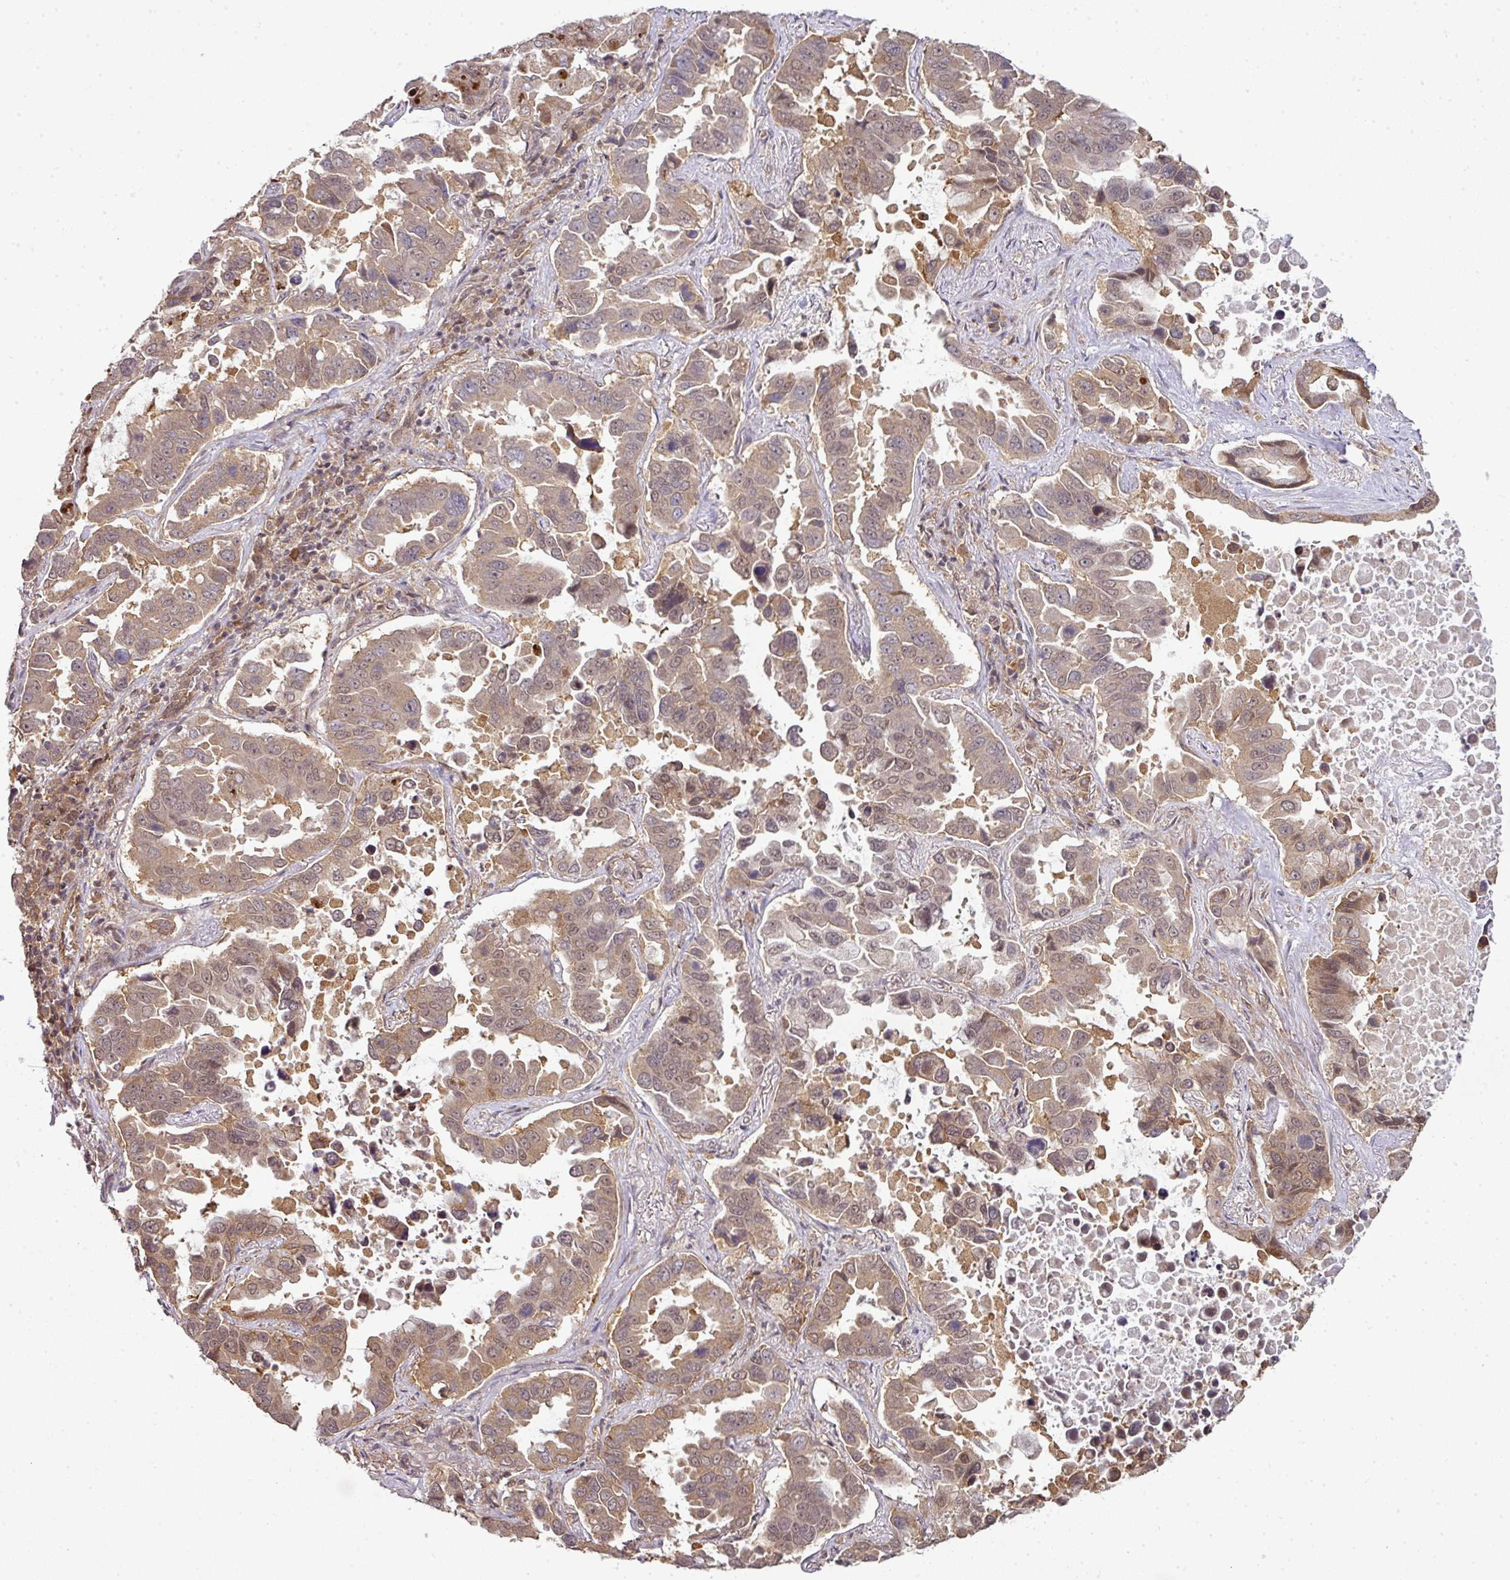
{"staining": {"intensity": "weak", "quantity": ">75%", "location": "cytoplasmic/membranous"}, "tissue": "lung cancer", "cell_type": "Tumor cells", "image_type": "cancer", "snomed": [{"axis": "morphology", "description": "Adenocarcinoma, NOS"}, {"axis": "topography", "description": "Lung"}], "caption": "Protein expression by IHC shows weak cytoplasmic/membranous staining in about >75% of tumor cells in lung cancer.", "gene": "ANKRD18A", "patient": {"sex": "male", "age": 64}}